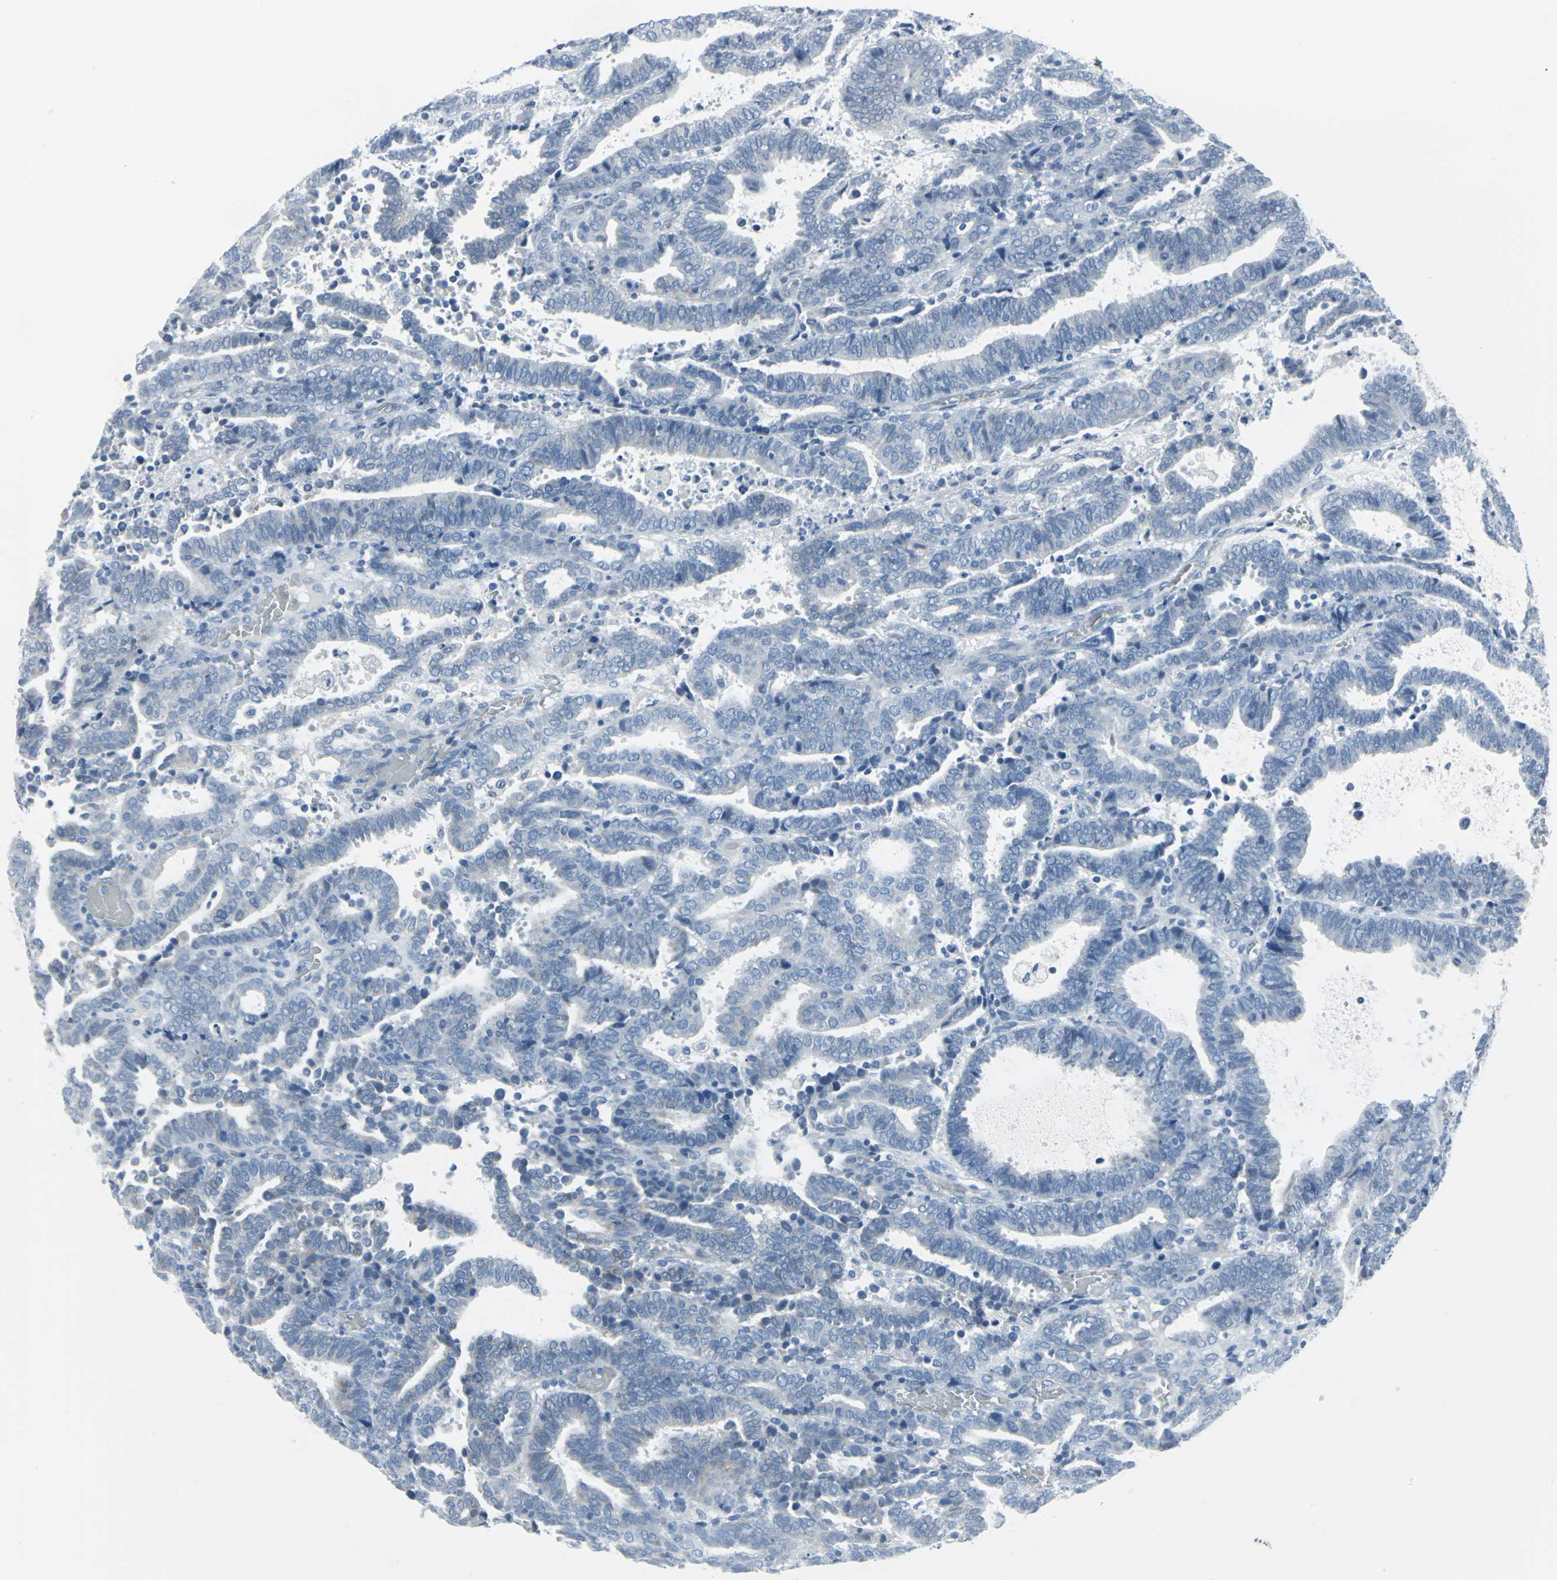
{"staining": {"intensity": "negative", "quantity": "none", "location": "none"}, "tissue": "endometrial cancer", "cell_type": "Tumor cells", "image_type": "cancer", "snomed": [{"axis": "morphology", "description": "Adenocarcinoma, NOS"}, {"axis": "topography", "description": "Uterus"}], "caption": "Immunohistochemistry image of endometrial adenocarcinoma stained for a protein (brown), which displays no staining in tumor cells.", "gene": "CYB5A", "patient": {"sex": "female", "age": 83}}